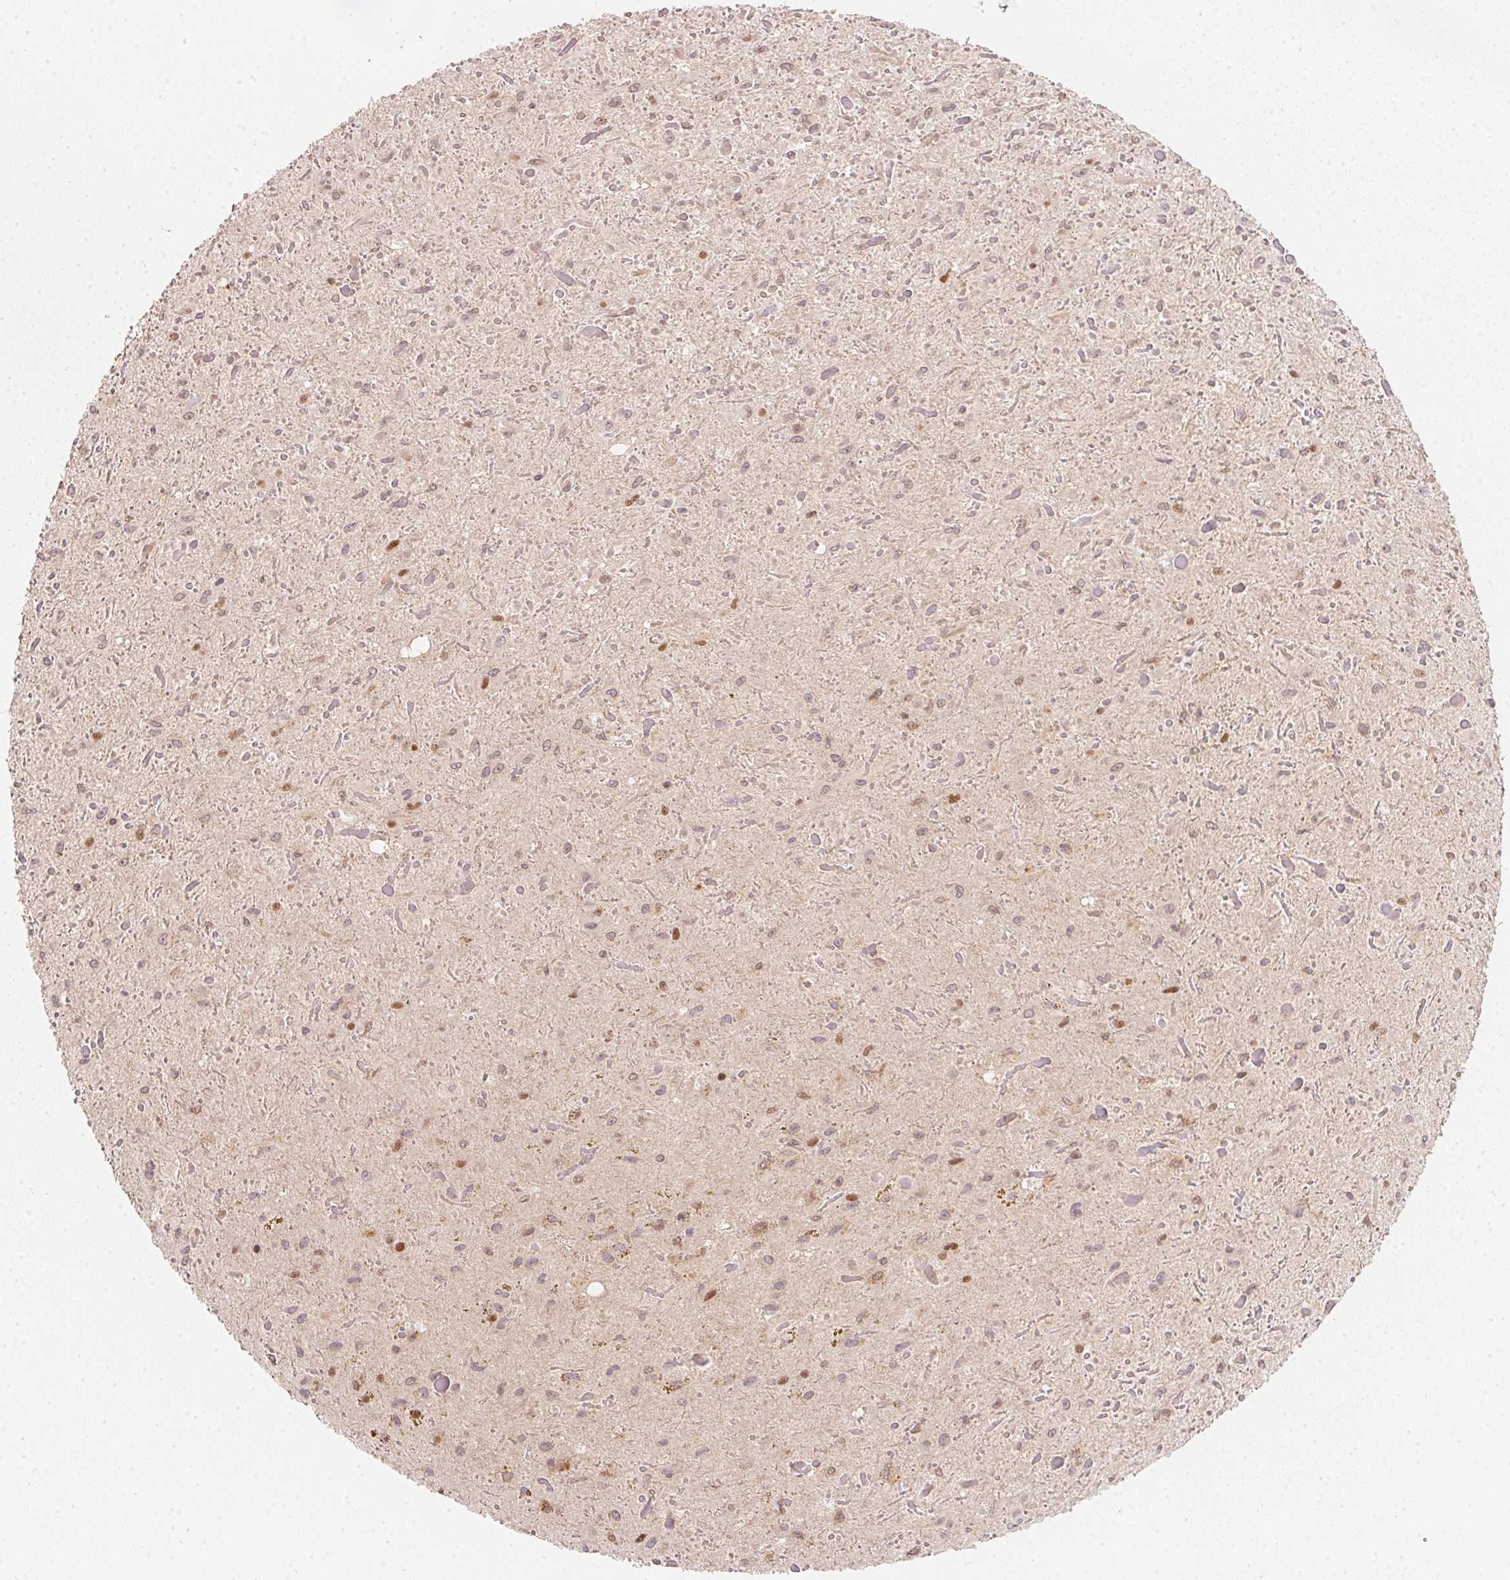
{"staining": {"intensity": "weak", "quantity": "<25%", "location": "nuclear"}, "tissue": "glioma", "cell_type": "Tumor cells", "image_type": "cancer", "snomed": [{"axis": "morphology", "description": "Glioma, malignant, Low grade"}, {"axis": "topography", "description": "Cerebellum"}], "caption": "The image exhibits no staining of tumor cells in malignant glioma (low-grade). The staining is performed using DAB (3,3'-diaminobenzidine) brown chromogen with nuclei counter-stained in using hematoxylin.", "gene": "UBE2L3", "patient": {"sex": "female", "age": 14}}